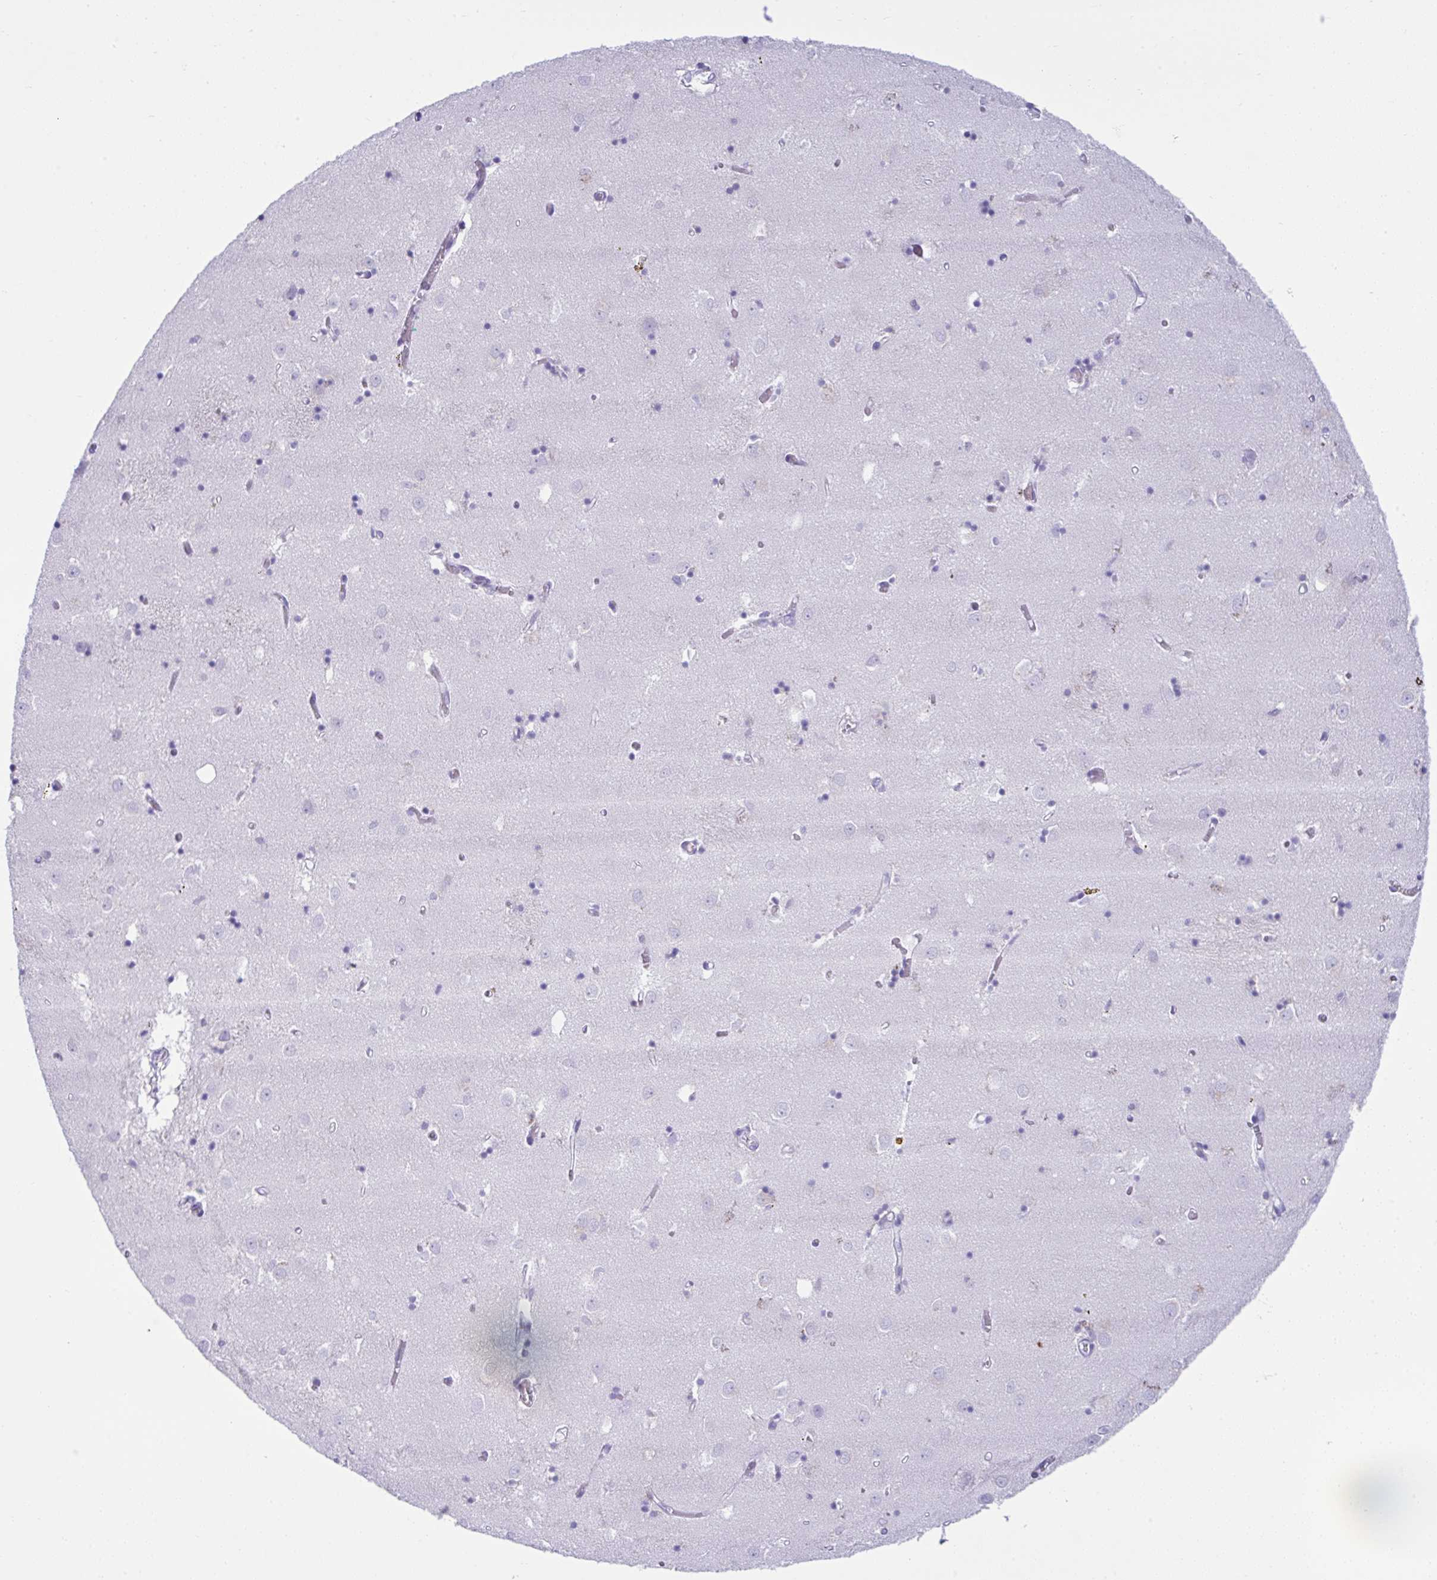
{"staining": {"intensity": "negative", "quantity": "none", "location": "none"}, "tissue": "caudate", "cell_type": "Glial cells", "image_type": "normal", "snomed": [{"axis": "morphology", "description": "Normal tissue, NOS"}, {"axis": "topography", "description": "Lateral ventricle wall"}], "caption": "Caudate stained for a protein using immunohistochemistry (IHC) demonstrates no expression glial cells.", "gene": "PSCA", "patient": {"sex": "male", "age": 70}}